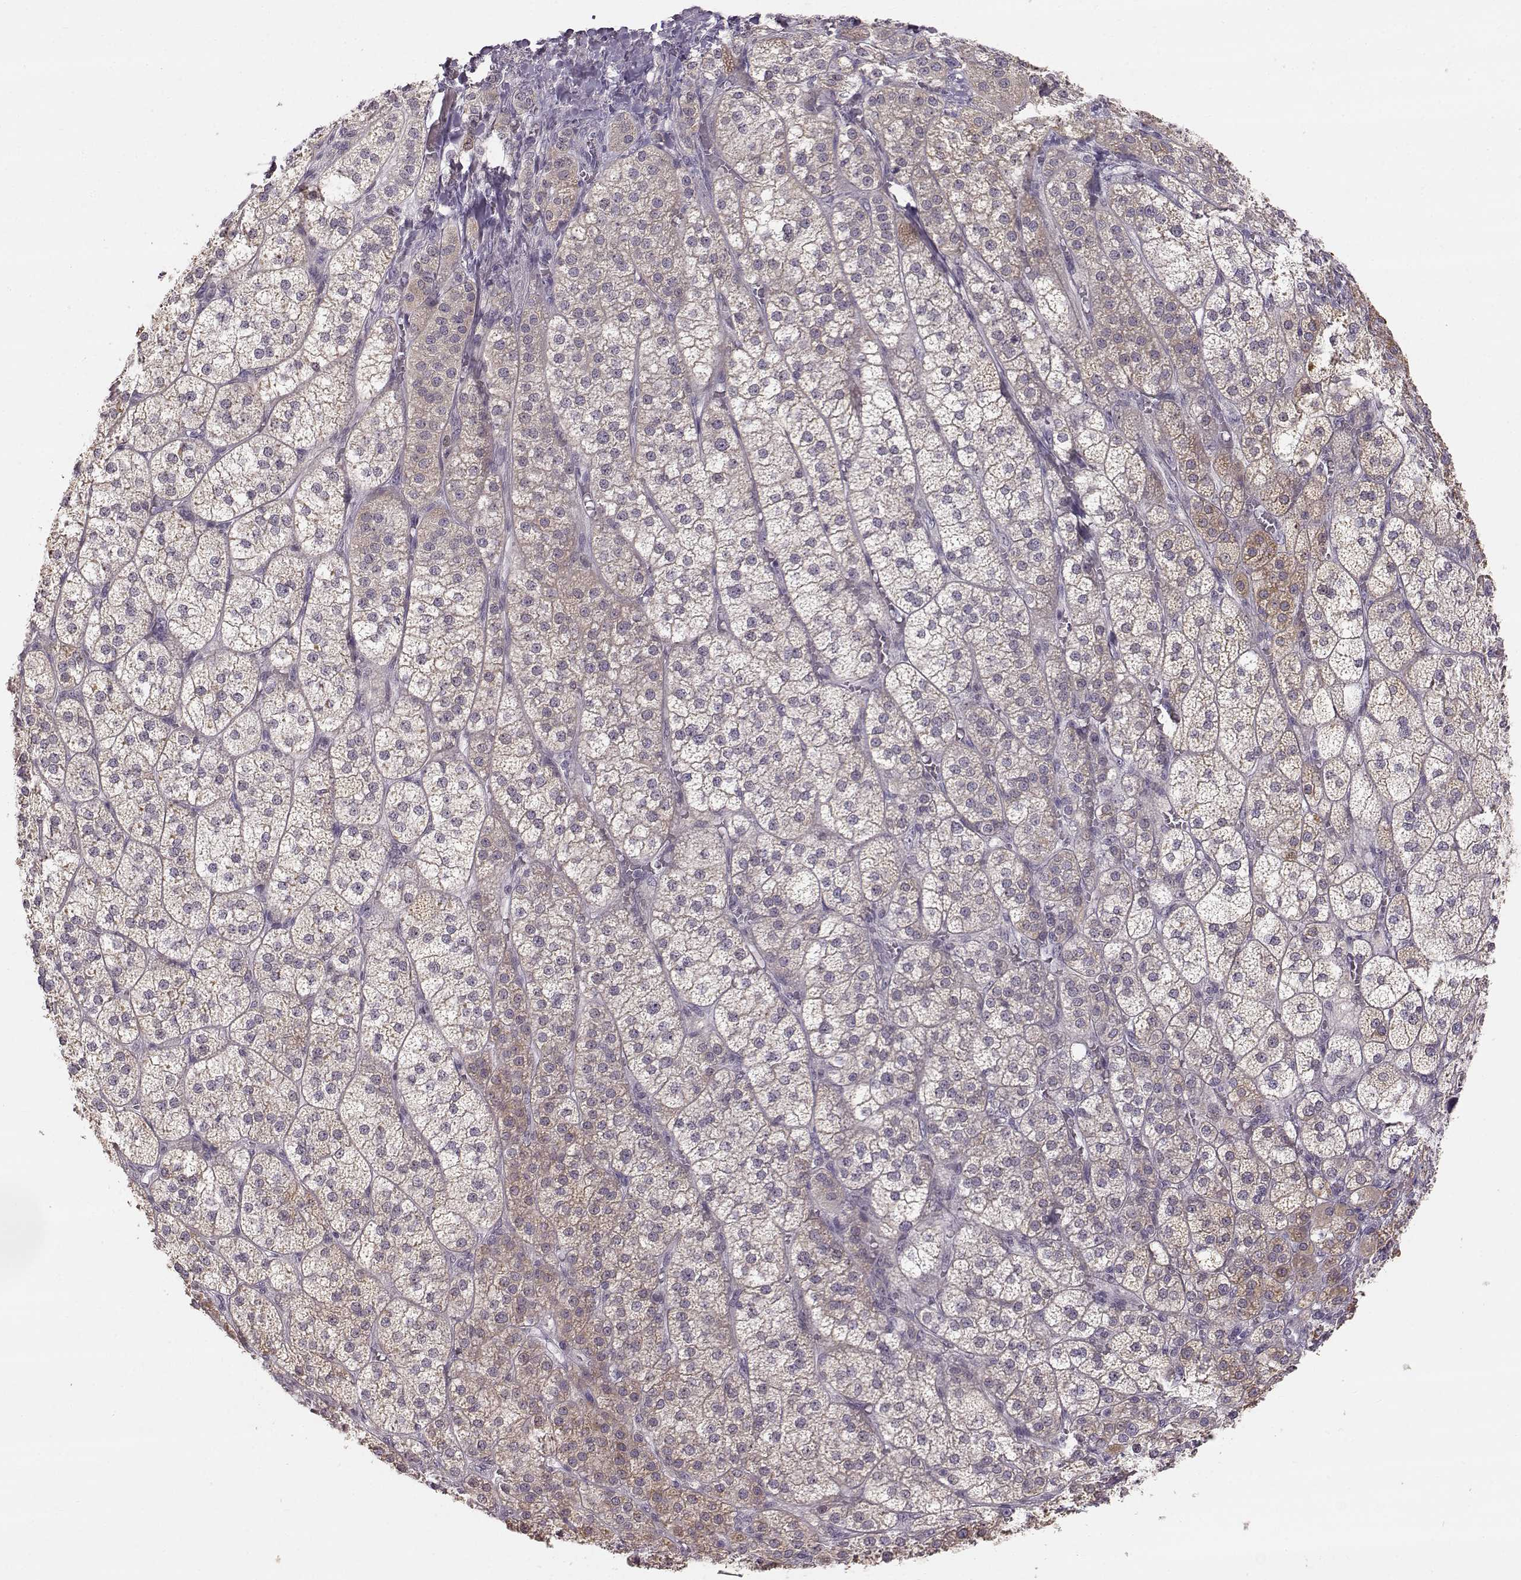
{"staining": {"intensity": "moderate", "quantity": "25%-75%", "location": "cytoplasmic/membranous"}, "tissue": "adrenal gland", "cell_type": "Glandular cells", "image_type": "normal", "snomed": [{"axis": "morphology", "description": "Normal tissue, NOS"}, {"axis": "topography", "description": "Adrenal gland"}], "caption": "Adrenal gland stained with DAB (3,3'-diaminobenzidine) IHC shows medium levels of moderate cytoplasmic/membranous staining in approximately 25%-75% of glandular cells. (DAB IHC, brown staining for protein, blue staining for nuclei).", "gene": "ACSL6", "patient": {"sex": "female", "age": 60}}